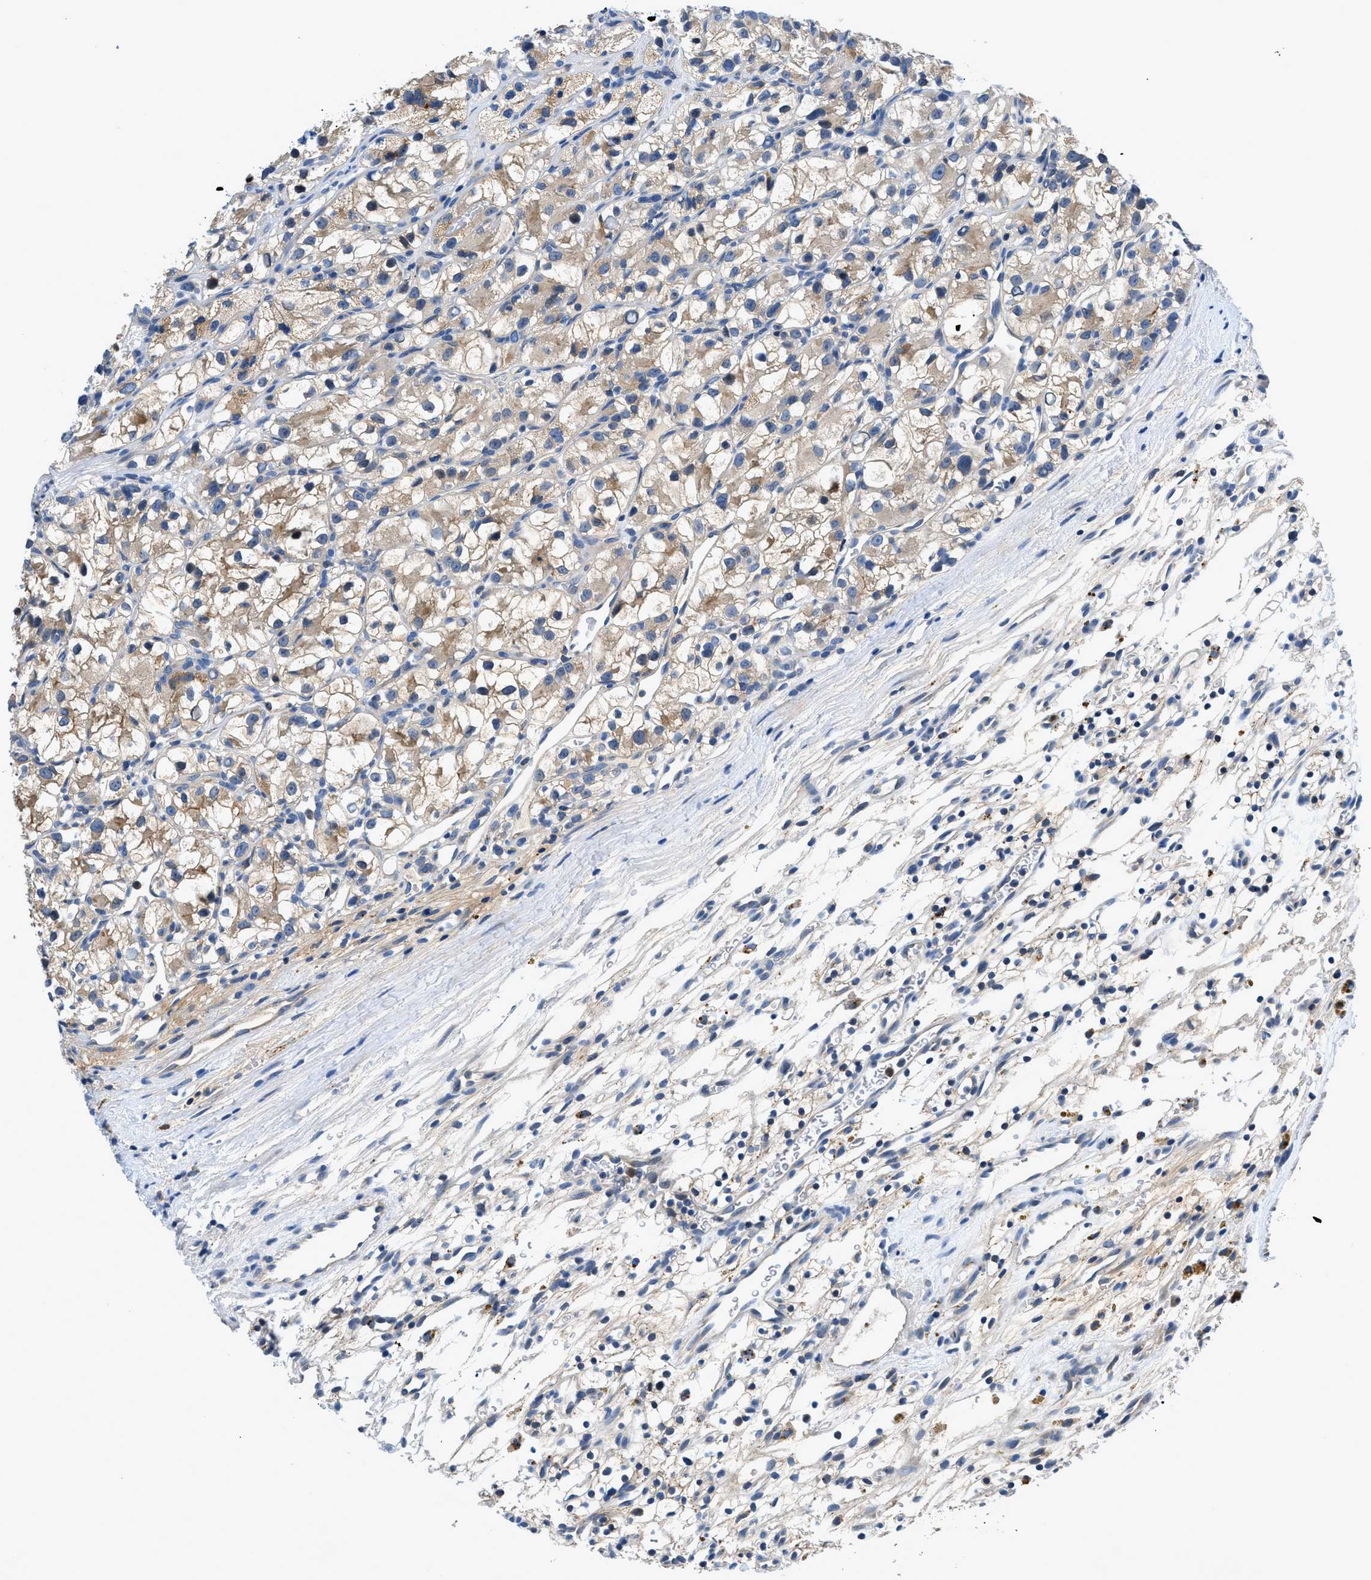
{"staining": {"intensity": "weak", "quantity": "25%-75%", "location": "cytoplasmic/membranous"}, "tissue": "renal cancer", "cell_type": "Tumor cells", "image_type": "cancer", "snomed": [{"axis": "morphology", "description": "Adenocarcinoma, NOS"}, {"axis": "topography", "description": "Kidney"}], "caption": "Tumor cells display low levels of weak cytoplasmic/membranous positivity in approximately 25%-75% of cells in renal adenocarcinoma.", "gene": "ADGRE3", "patient": {"sex": "female", "age": 57}}